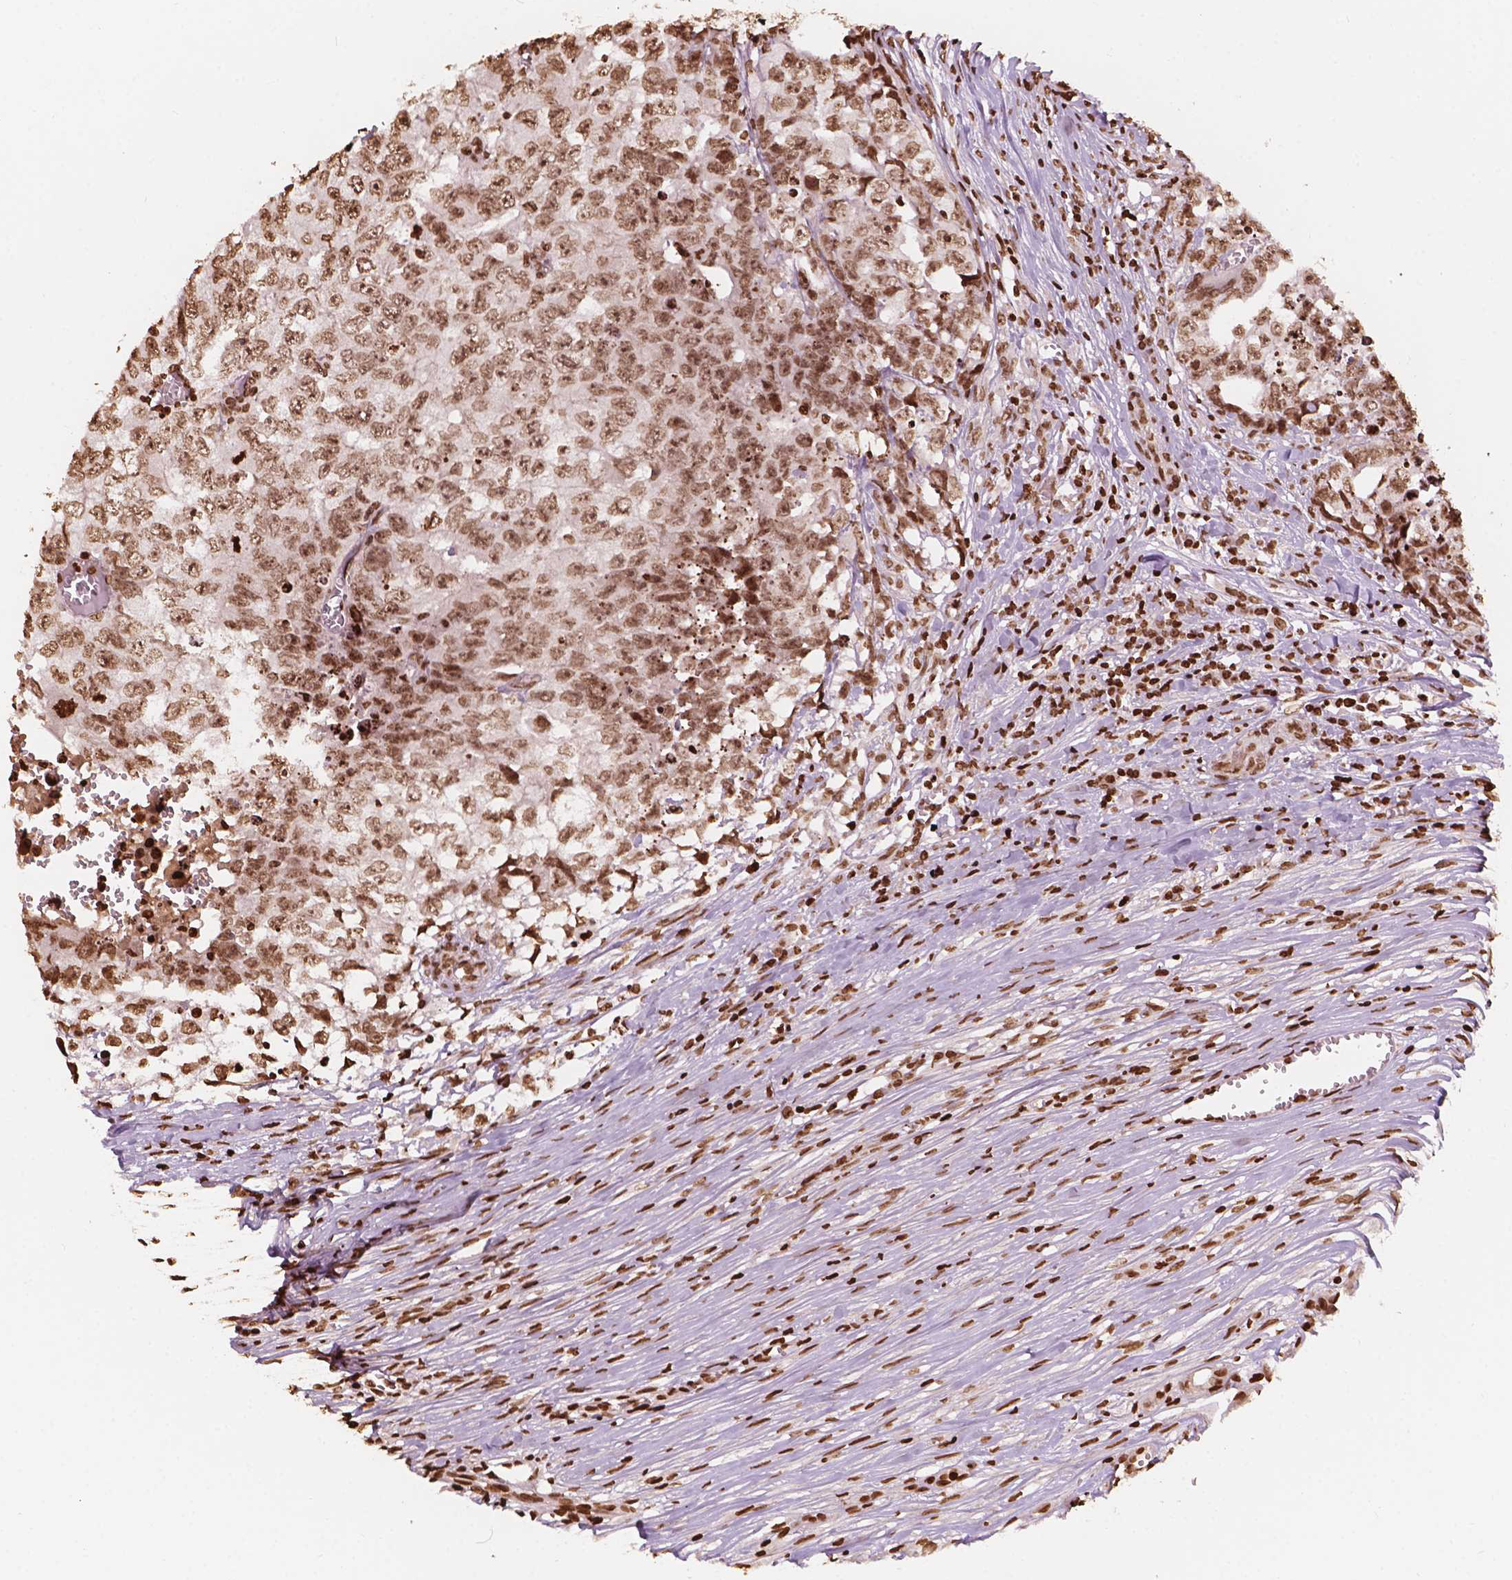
{"staining": {"intensity": "moderate", "quantity": ">75%", "location": "nuclear"}, "tissue": "testis cancer", "cell_type": "Tumor cells", "image_type": "cancer", "snomed": [{"axis": "morphology", "description": "Carcinoma, Embryonal, NOS"}, {"axis": "morphology", "description": "Teratoma, malignant, NOS"}, {"axis": "topography", "description": "Testis"}], "caption": "This image shows IHC staining of testis cancer, with medium moderate nuclear staining in approximately >75% of tumor cells.", "gene": "H3C7", "patient": {"sex": "male", "age": 24}}